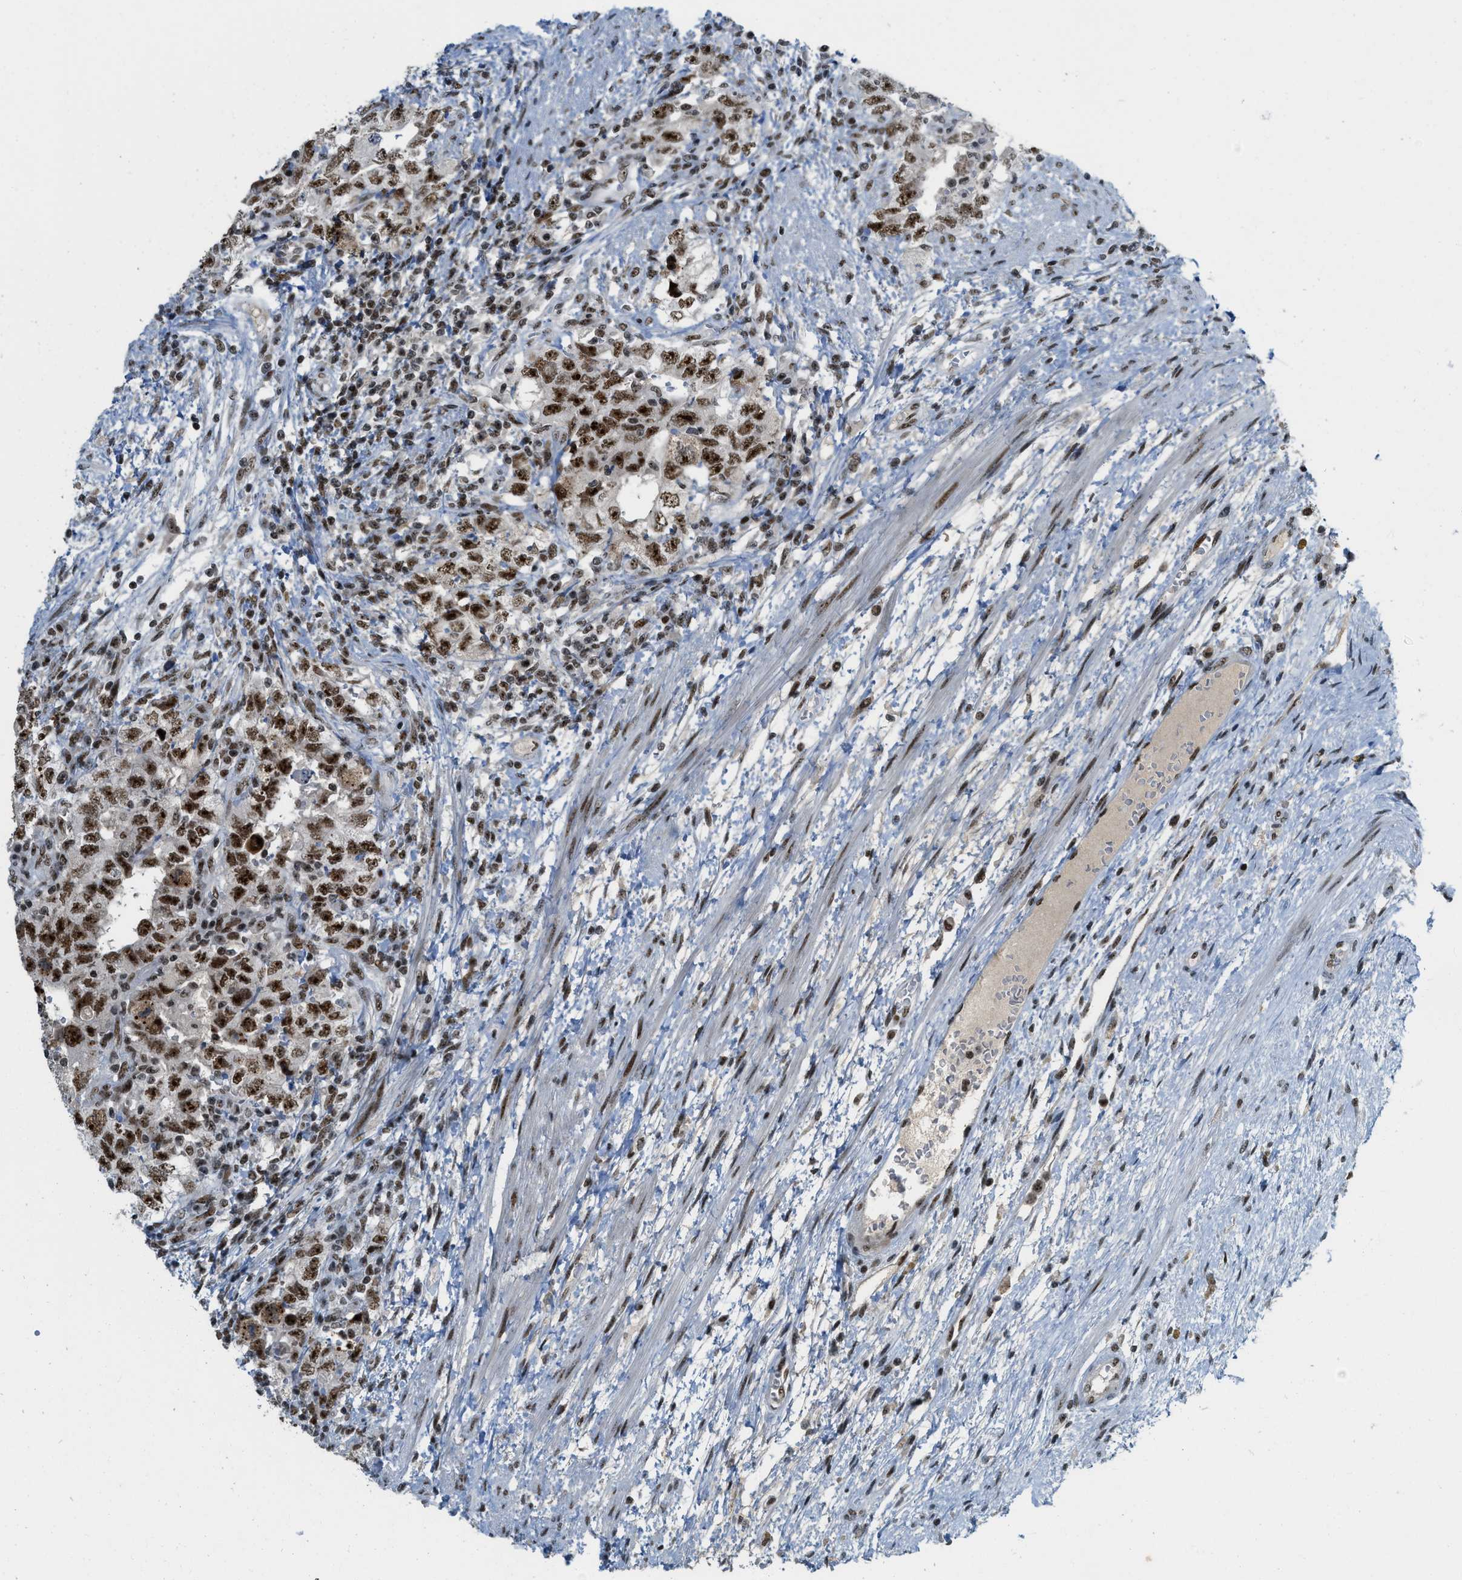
{"staining": {"intensity": "strong", "quantity": ">75%", "location": "nuclear"}, "tissue": "testis cancer", "cell_type": "Tumor cells", "image_type": "cancer", "snomed": [{"axis": "morphology", "description": "Carcinoma, Embryonal, NOS"}, {"axis": "topography", "description": "Testis"}], "caption": "Immunohistochemical staining of testis cancer (embryonal carcinoma) demonstrates strong nuclear protein positivity in approximately >75% of tumor cells. (DAB IHC, brown staining for protein, blue staining for nuclei).", "gene": "URB1", "patient": {"sex": "male", "age": 26}}